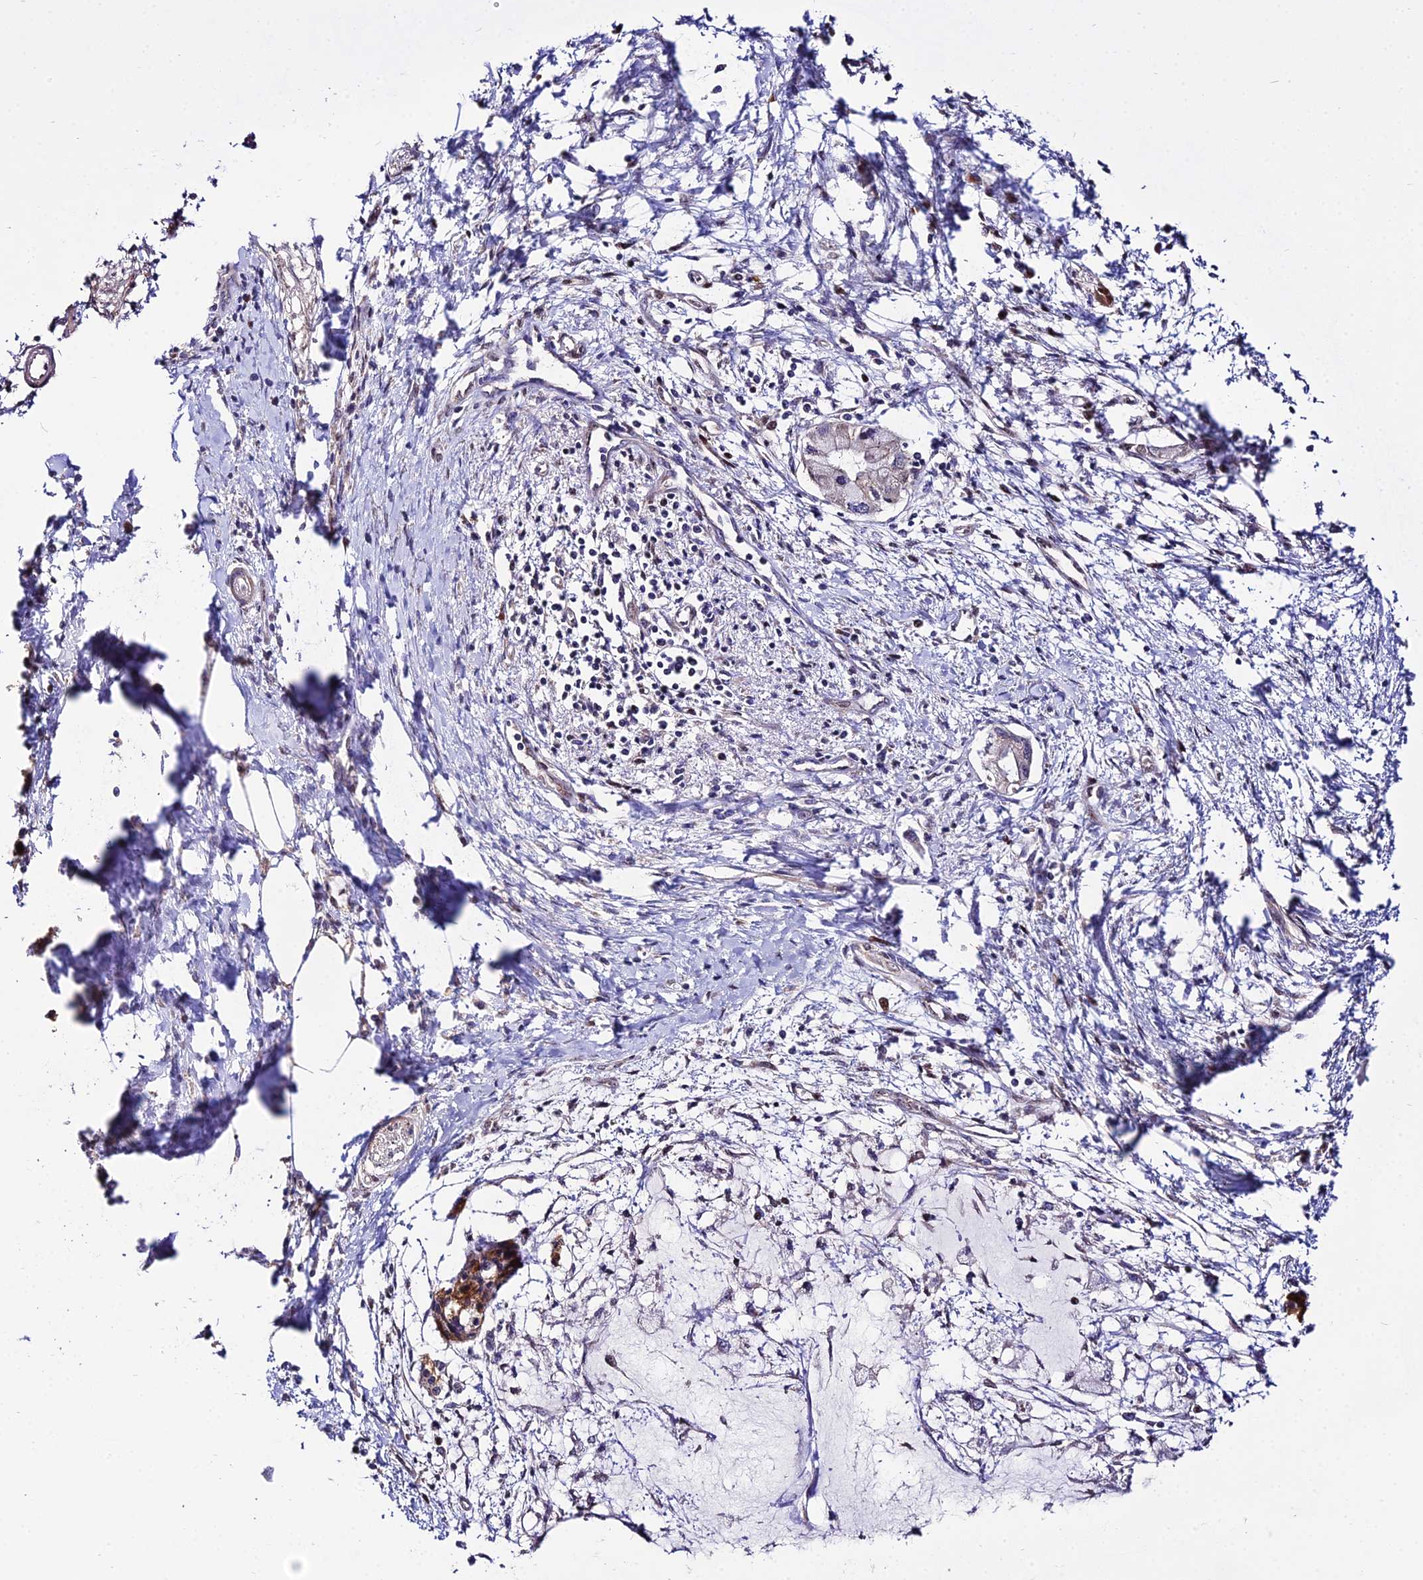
{"staining": {"intensity": "negative", "quantity": "none", "location": "none"}, "tissue": "pancreatic cancer", "cell_type": "Tumor cells", "image_type": "cancer", "snomed": [{"axis": "morphology", "description": "Adenocarcinoma, NOS"}, {"axis": "topography", "description": "Pancreas"}], "caption": "This image is of pancreatic cancer stained with immunohistochemistry (IHC) to label a protein in brown with the nuclei are counter-stained blue. There is no staining in tumor cells.", "gene": "CIB3", "patient": {"sex": "male", "age": 48}}